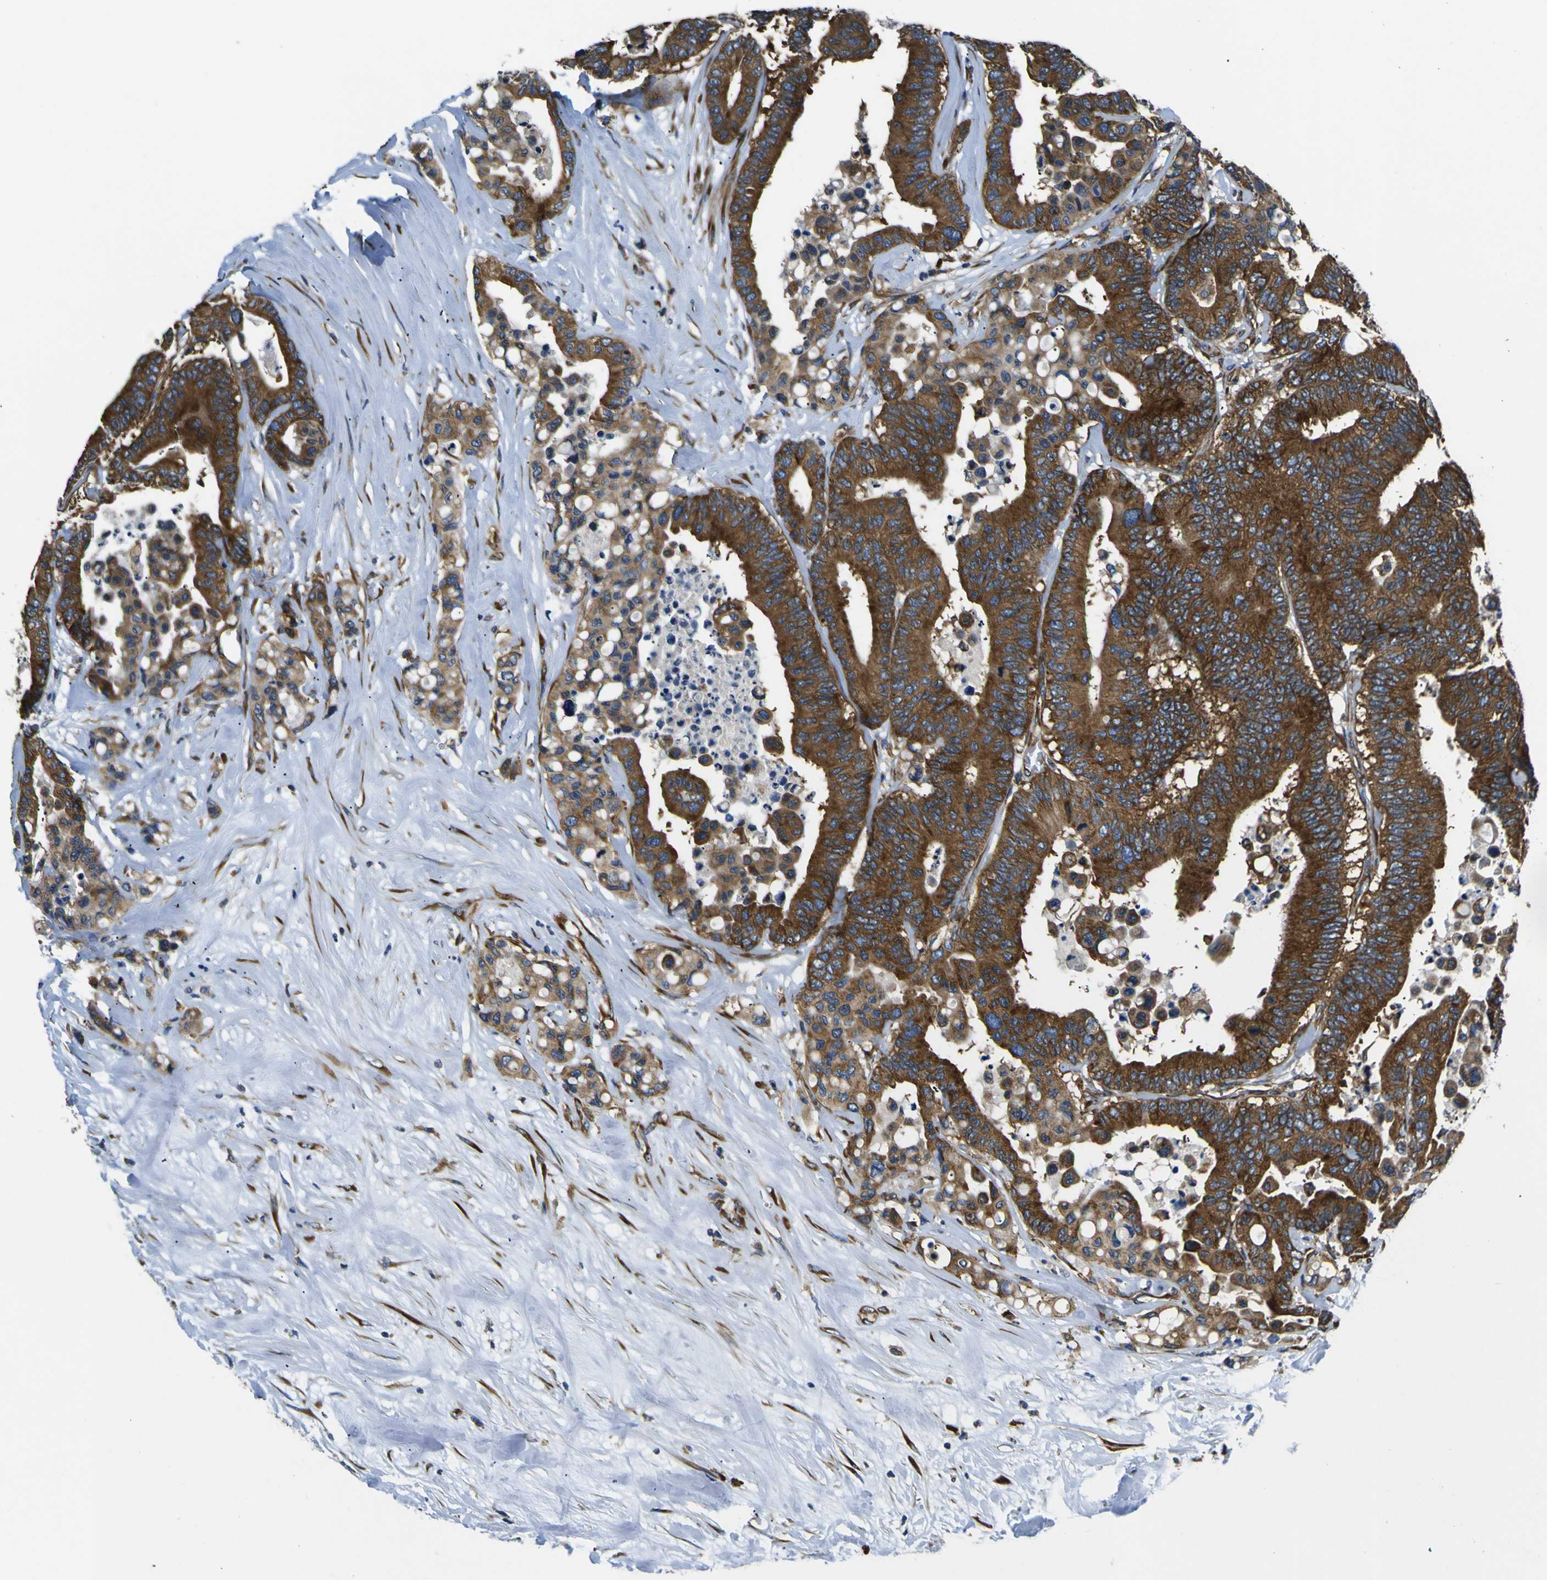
{"staining": {"intensity": "strong", "quantity": ">75%", "location": "cytoplasmic/membranous"}, "tissue": "colorectal cancer", "cell_type": "Tumor cells", "image_type": "cancer", "snomed": [{"axis": "morphology", "description": "Normal tissue, NOS"}, {"axis": "morphology", "description": "Adenocarcinoma, NOS"}, {"axis": "topography", "description": "Colon"}], "caption": "Immunohistochemistry of human colorectal cancer demonstrates high levels of strong cytoplasmic/membranous expression in about >75% of tumor cells.", "gene": "RPSA", "patient": {"sex": "male", "age": 82}}